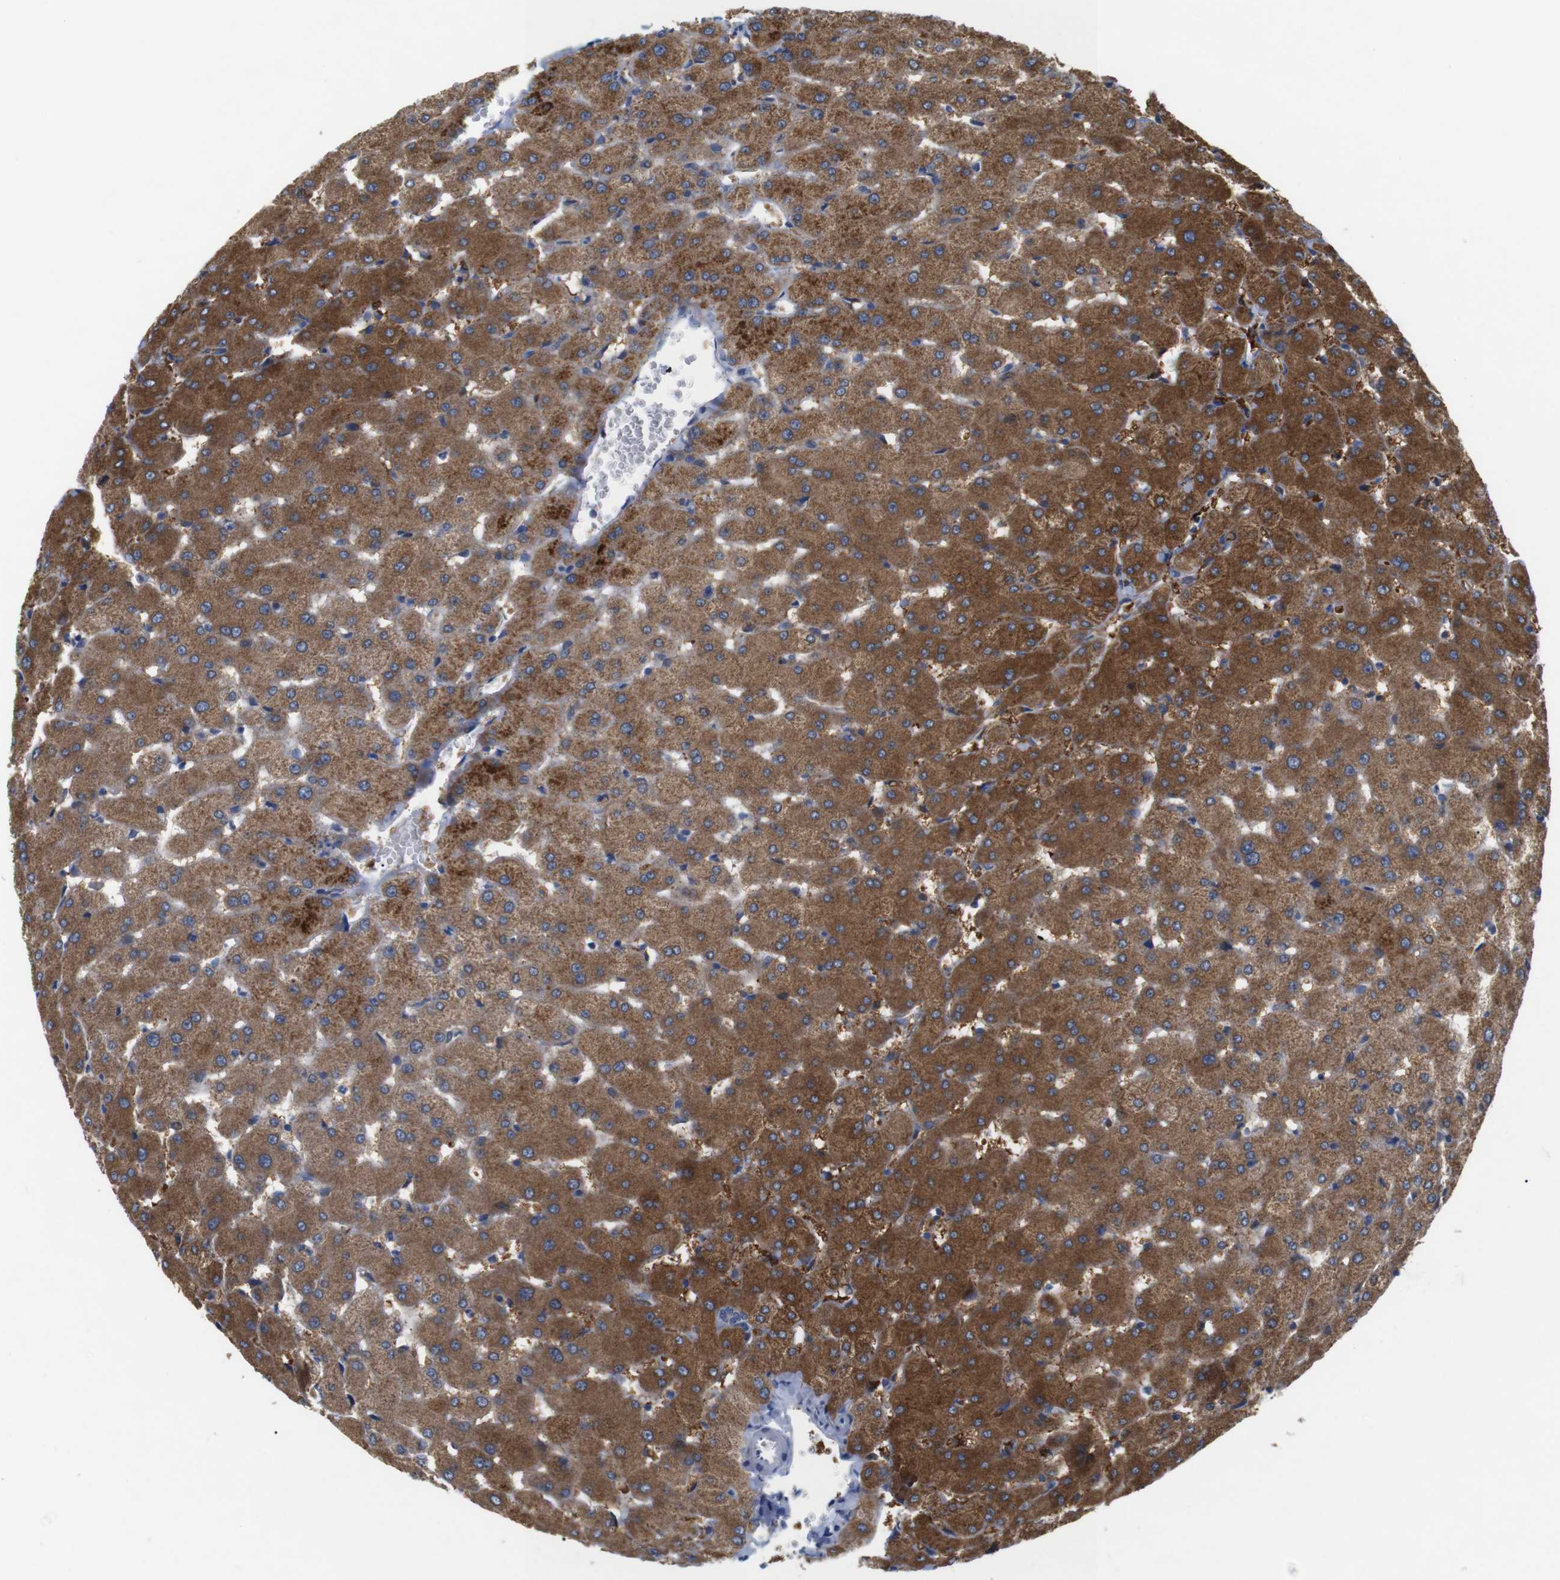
{"staining": {"intensity": "weak", "quantity": "<25%", "location": "cytoplasmic/membranous"}, "tissue": "liver", "cell_type": "Cholangiocytes", "image_type": "normal", "snomed": [{"axis": "morphology", "description": "Normal tissue, NOS"}, {"axis": "topography", "description": "Liver"}], "caption": "DAB immunohistochemical staining of normal liver reveals no significant positivity in cholangiocytes.", "gene": "F2RL1", "patient": {"sex": "female", "age": 63}}